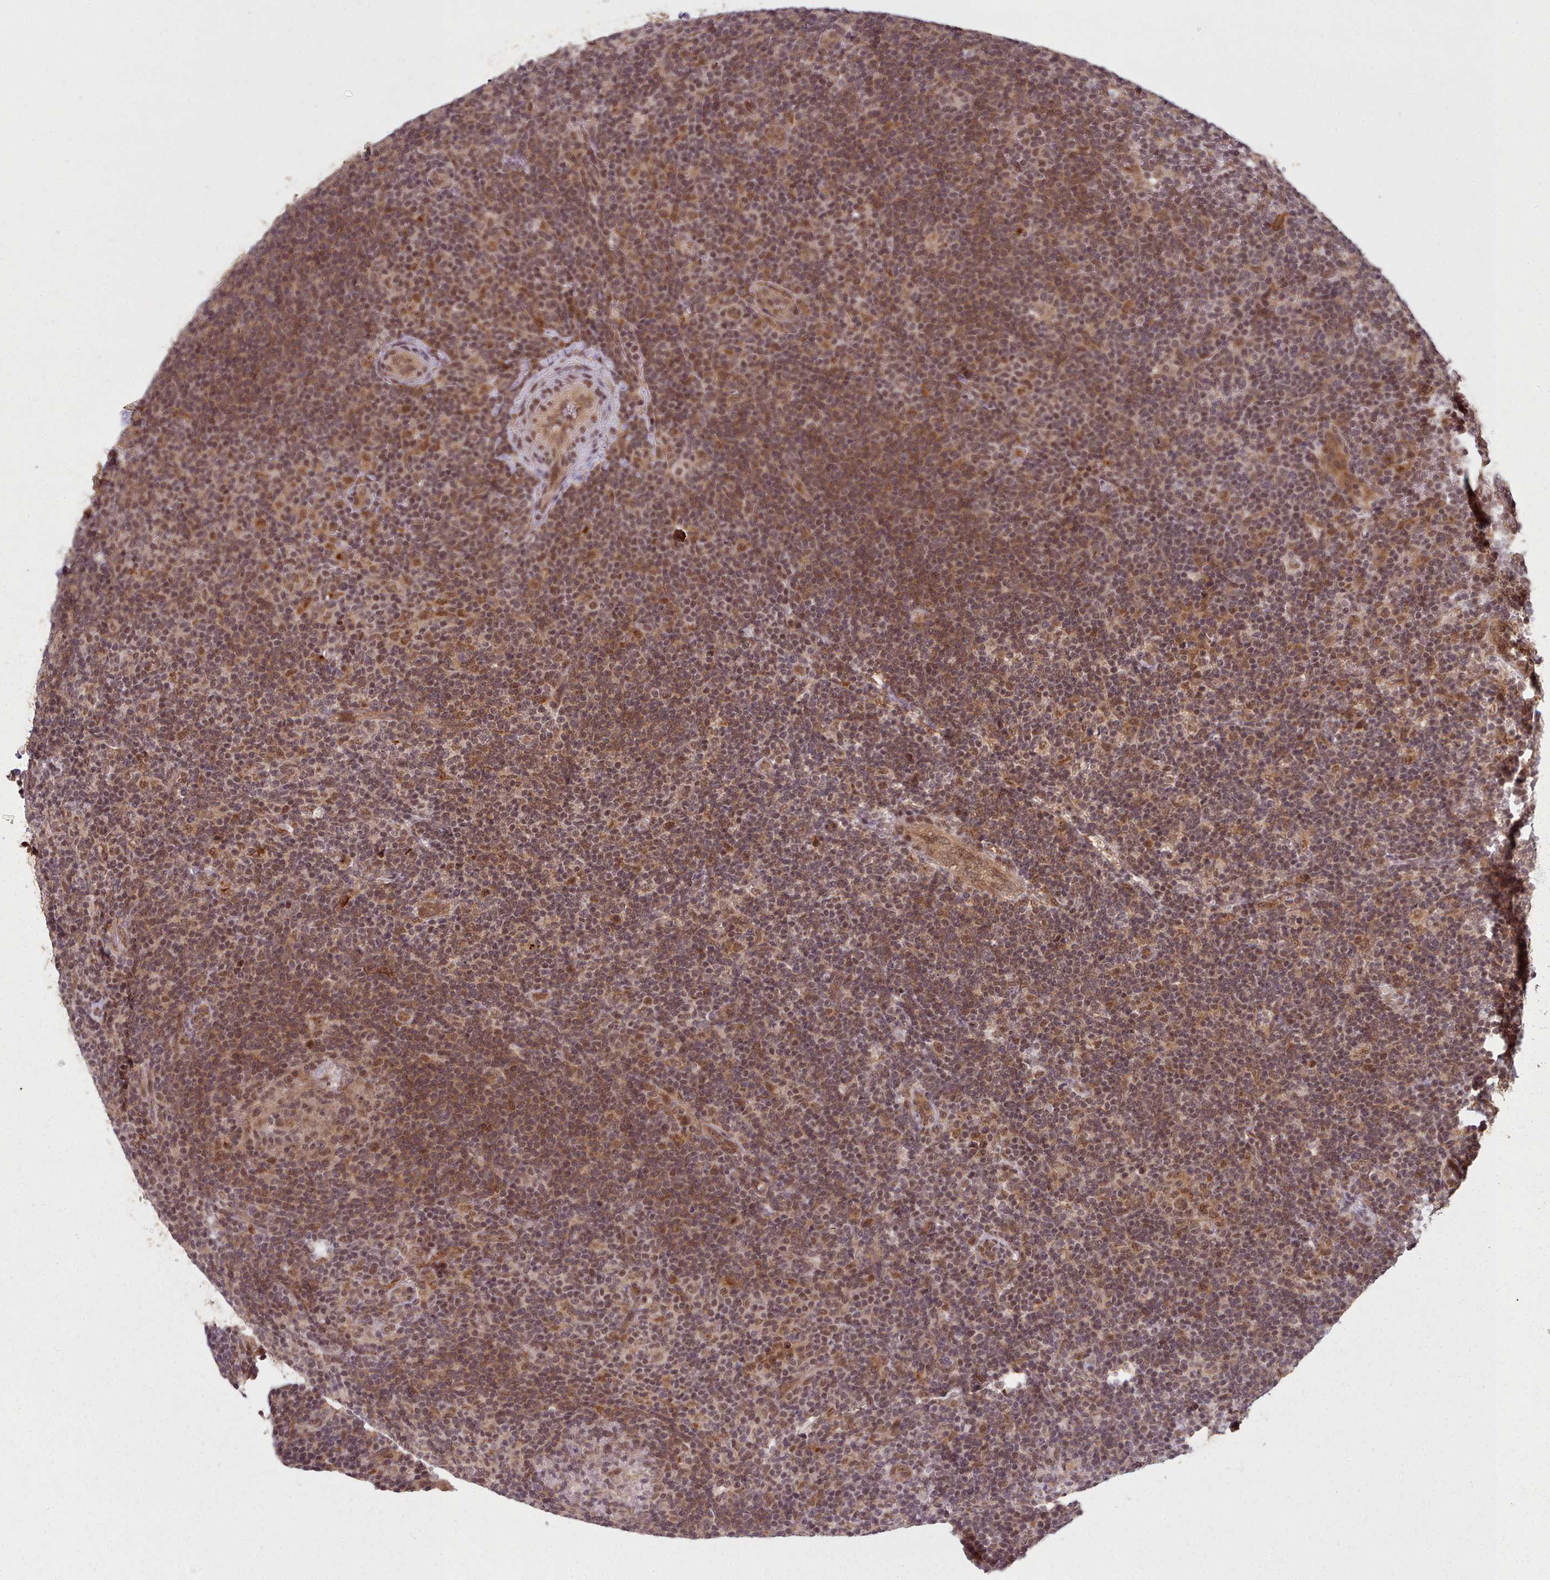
{"staining": {"intensity": "moderate", "quantity": ">75%", "location": "cytoplasmic/membranous,nuclear"}, "tissue": "lymphoma", "cell_type": "Tumor cells", "image_type": "cancer", "snomed": [{"axis": "morphology", "description": "Hodgkin's disease, NOS"}, {"axis": "topography", "description": "Lymph node"}], "caption": "The histopathology image reveals staining of lymphoma, revealing moderate cytoplasmic/membranous and nuclear protein positivity (brown color) within tumor cells.", "gene": "DHX8", "patient": {"sex": "female", "age": 57}}